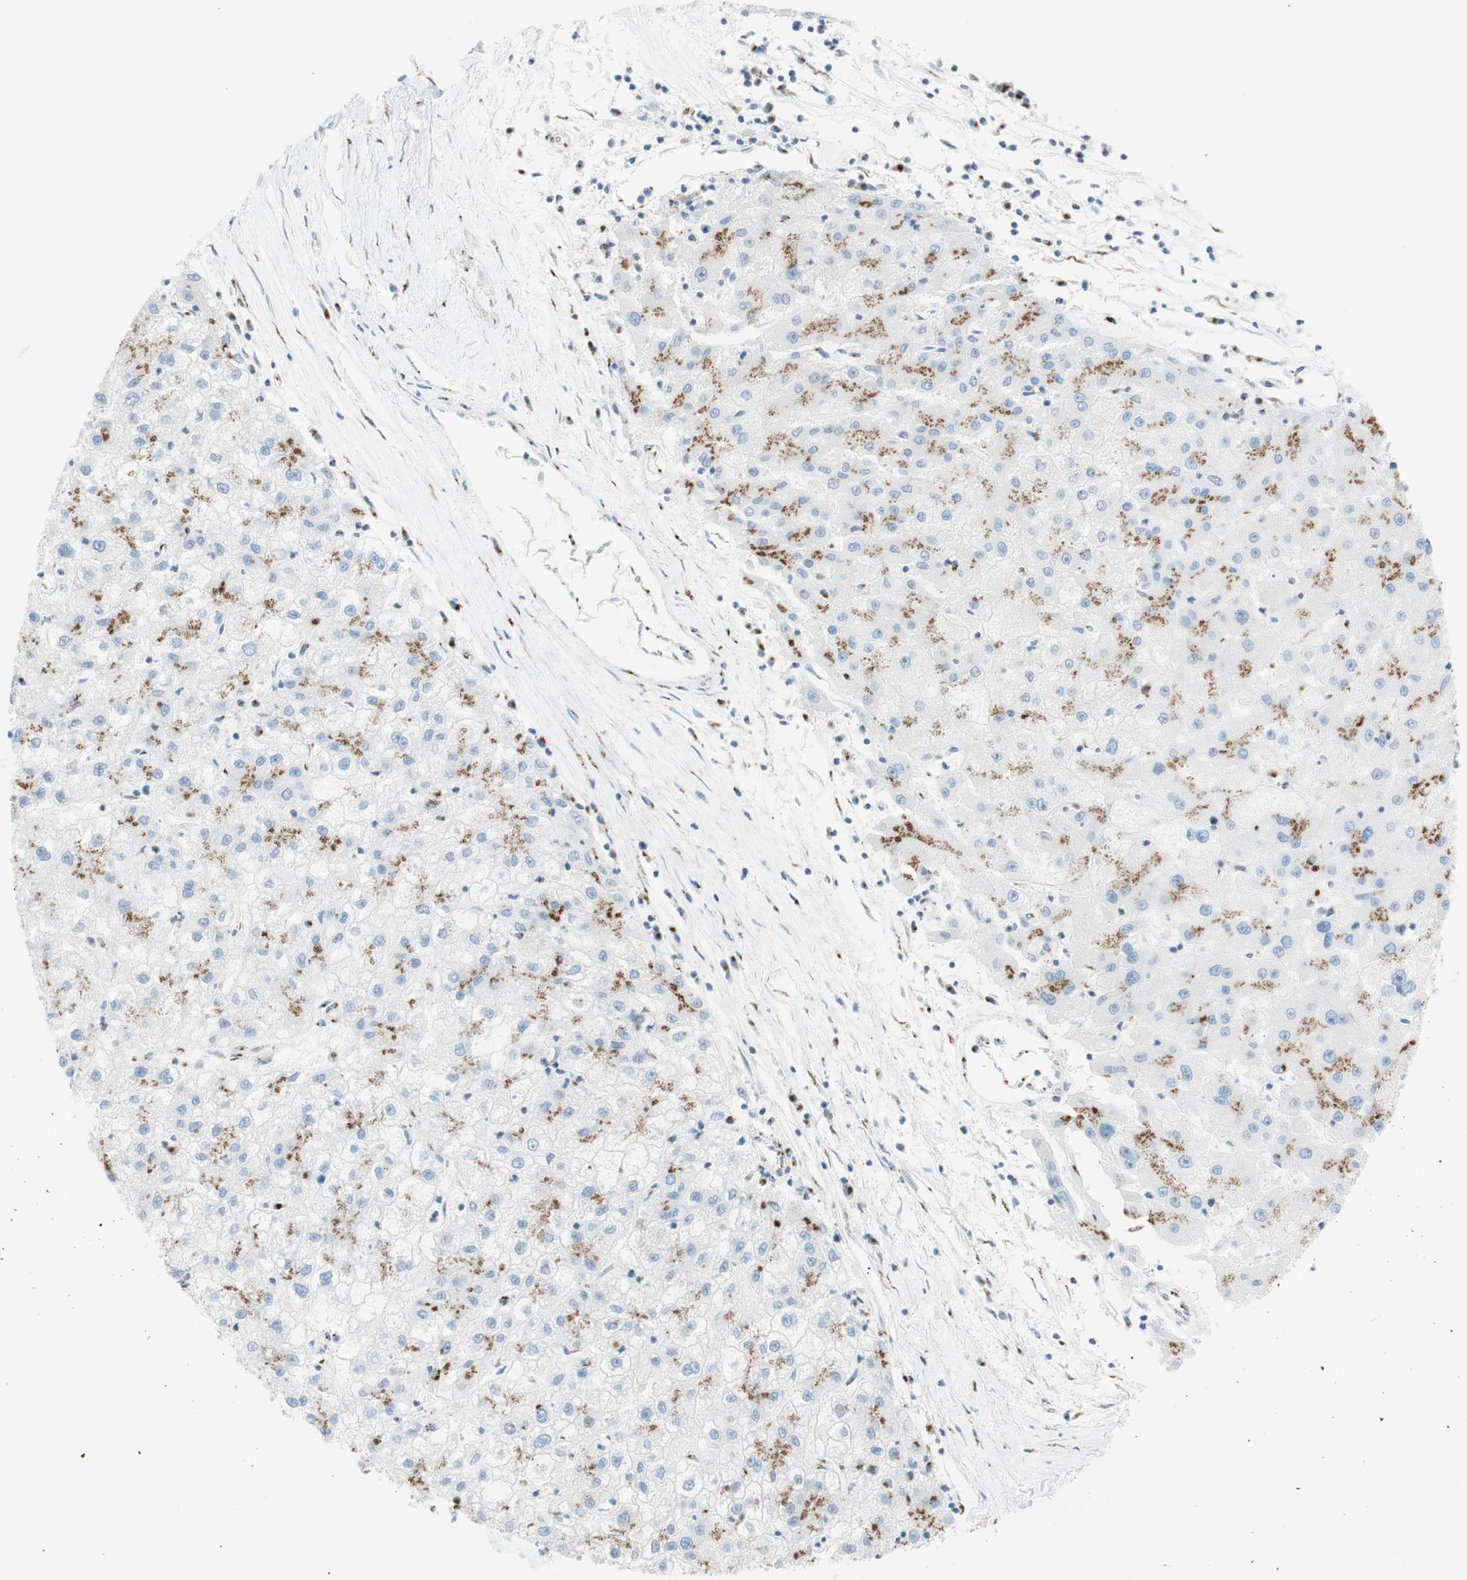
{"staining": {"intensity": "moderate", "quantity": "25%-75%", "location": "cytoplasmic/membranous"}, "tissue": "liver cancer", "cell_type": "Tumor cells", "image_type": "cancer", "snomed": [{"axis": "morphology", "description": "Carcinoma, Hepatocellular, NOS"}, {"axis": "topography", "description": "Liver"}], "caption": "Protein staining reveals moderate cytoplasmic/membranous staining in about 25%-75% of tumor cells in liver hepatocellular carcinoma. (Stains: DAB (3,3'-diaminobenzidine) in brown, nuclei in blue, Microscopy: brightfield microscopy at high magnification).", "gene": "GOLGB1", "patient": {"sex": "male", "age": 72}}